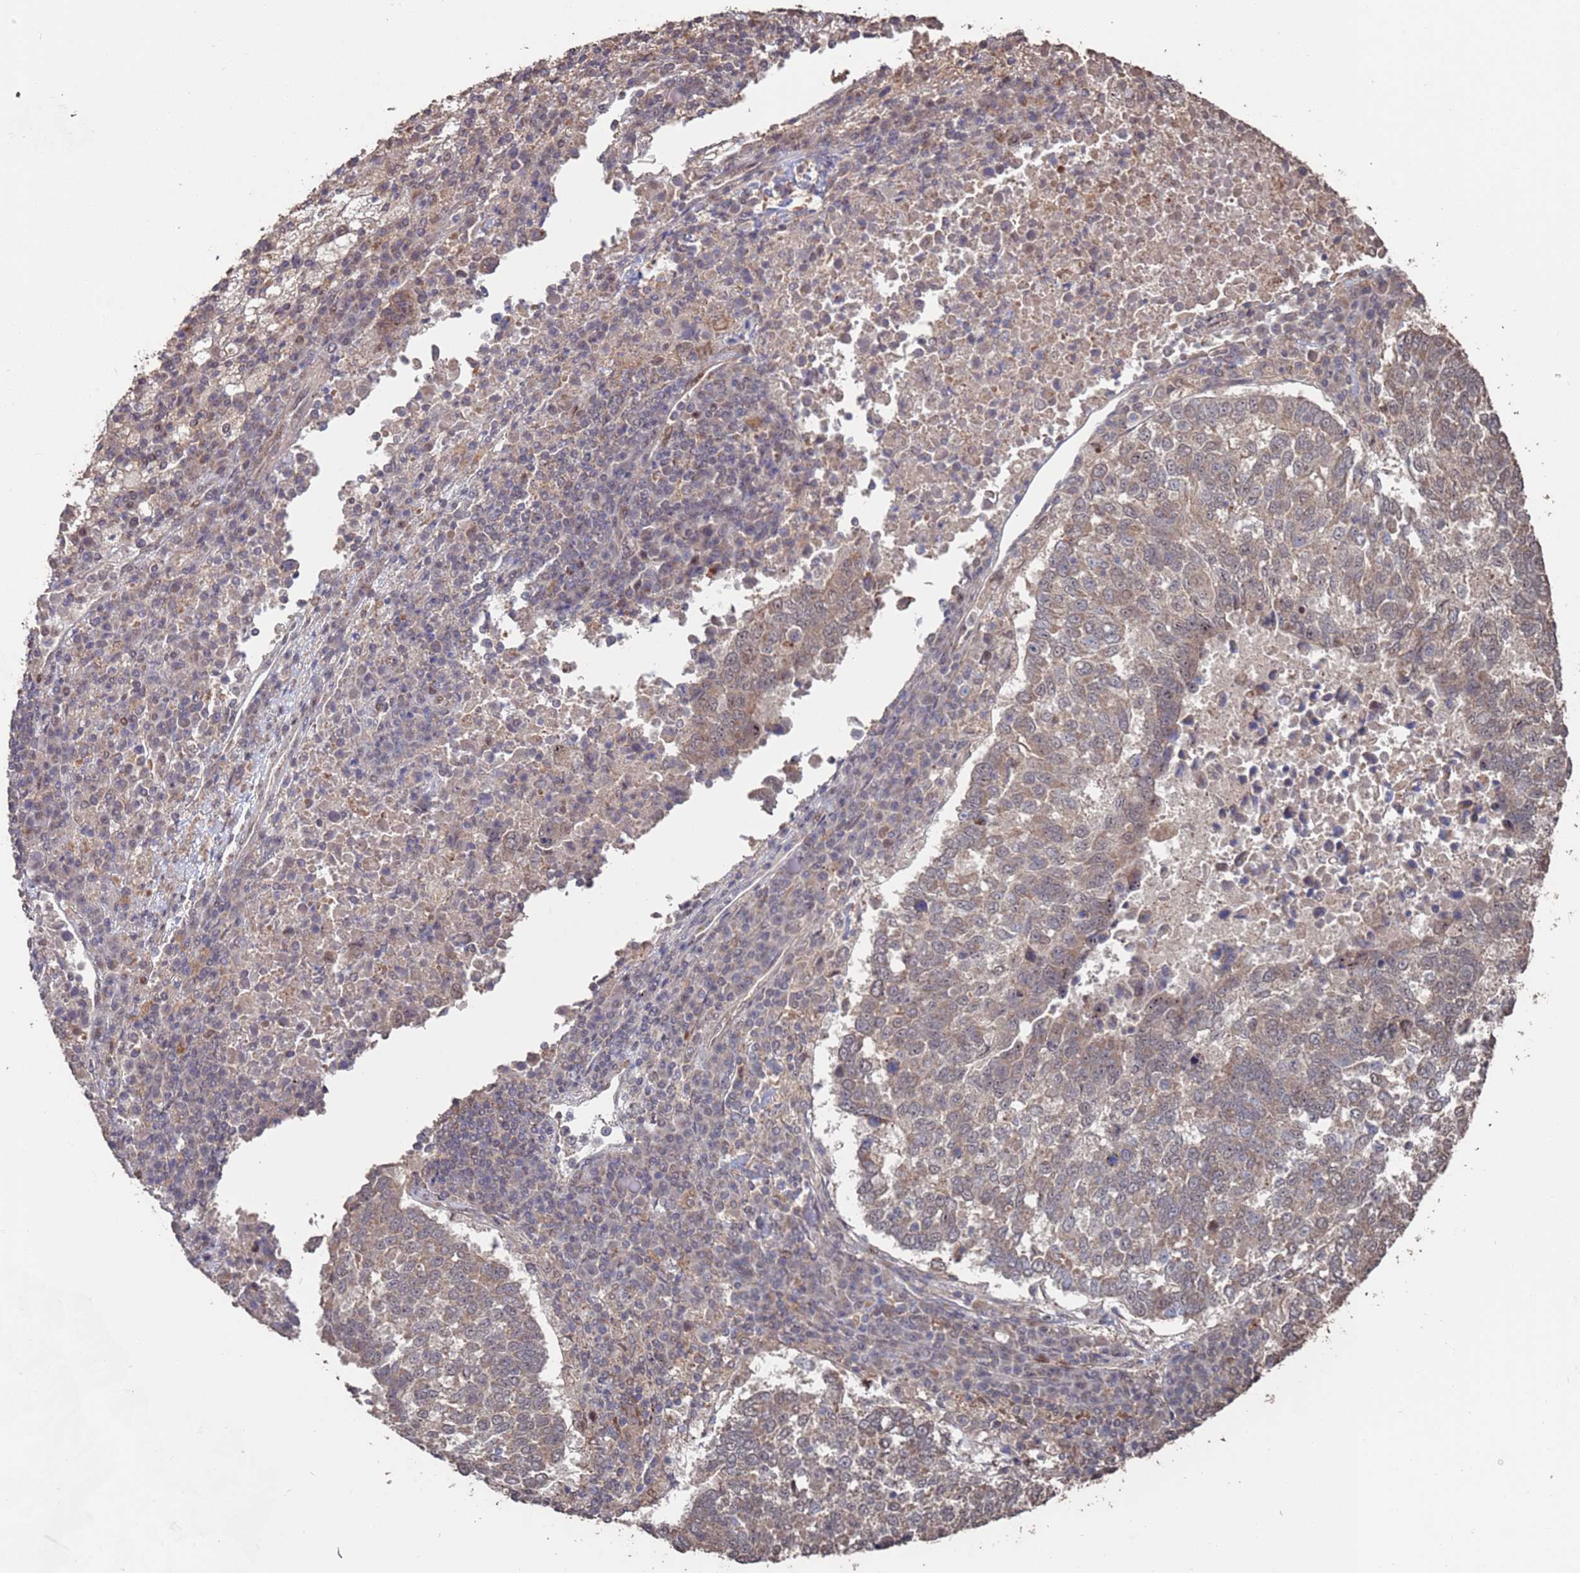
{"staining": {"intensity": "weak", "quantity": "25%-75%", "location": "cytoplasmic/membranous"}, "tissue": "lung cancer", "cell_type": "Tumor cells", "image_type": "cancer", "snomed": [{"axis": "morphology", "description": "Squamous cell carcinoma, NOS"}, {"axis": "topography", "description": "Lung"}], "caption": "Immunohistochemistry (DAB (3,3'-diaminobenzidine)) staining of human lung squamous cell carcinoma exhibits weak cytoplasmic/membranous protein positivity in approximately 25%-75% of tumor cells.", "gene": "PRR7", "patient": {"sex": "male", "age": 73}}